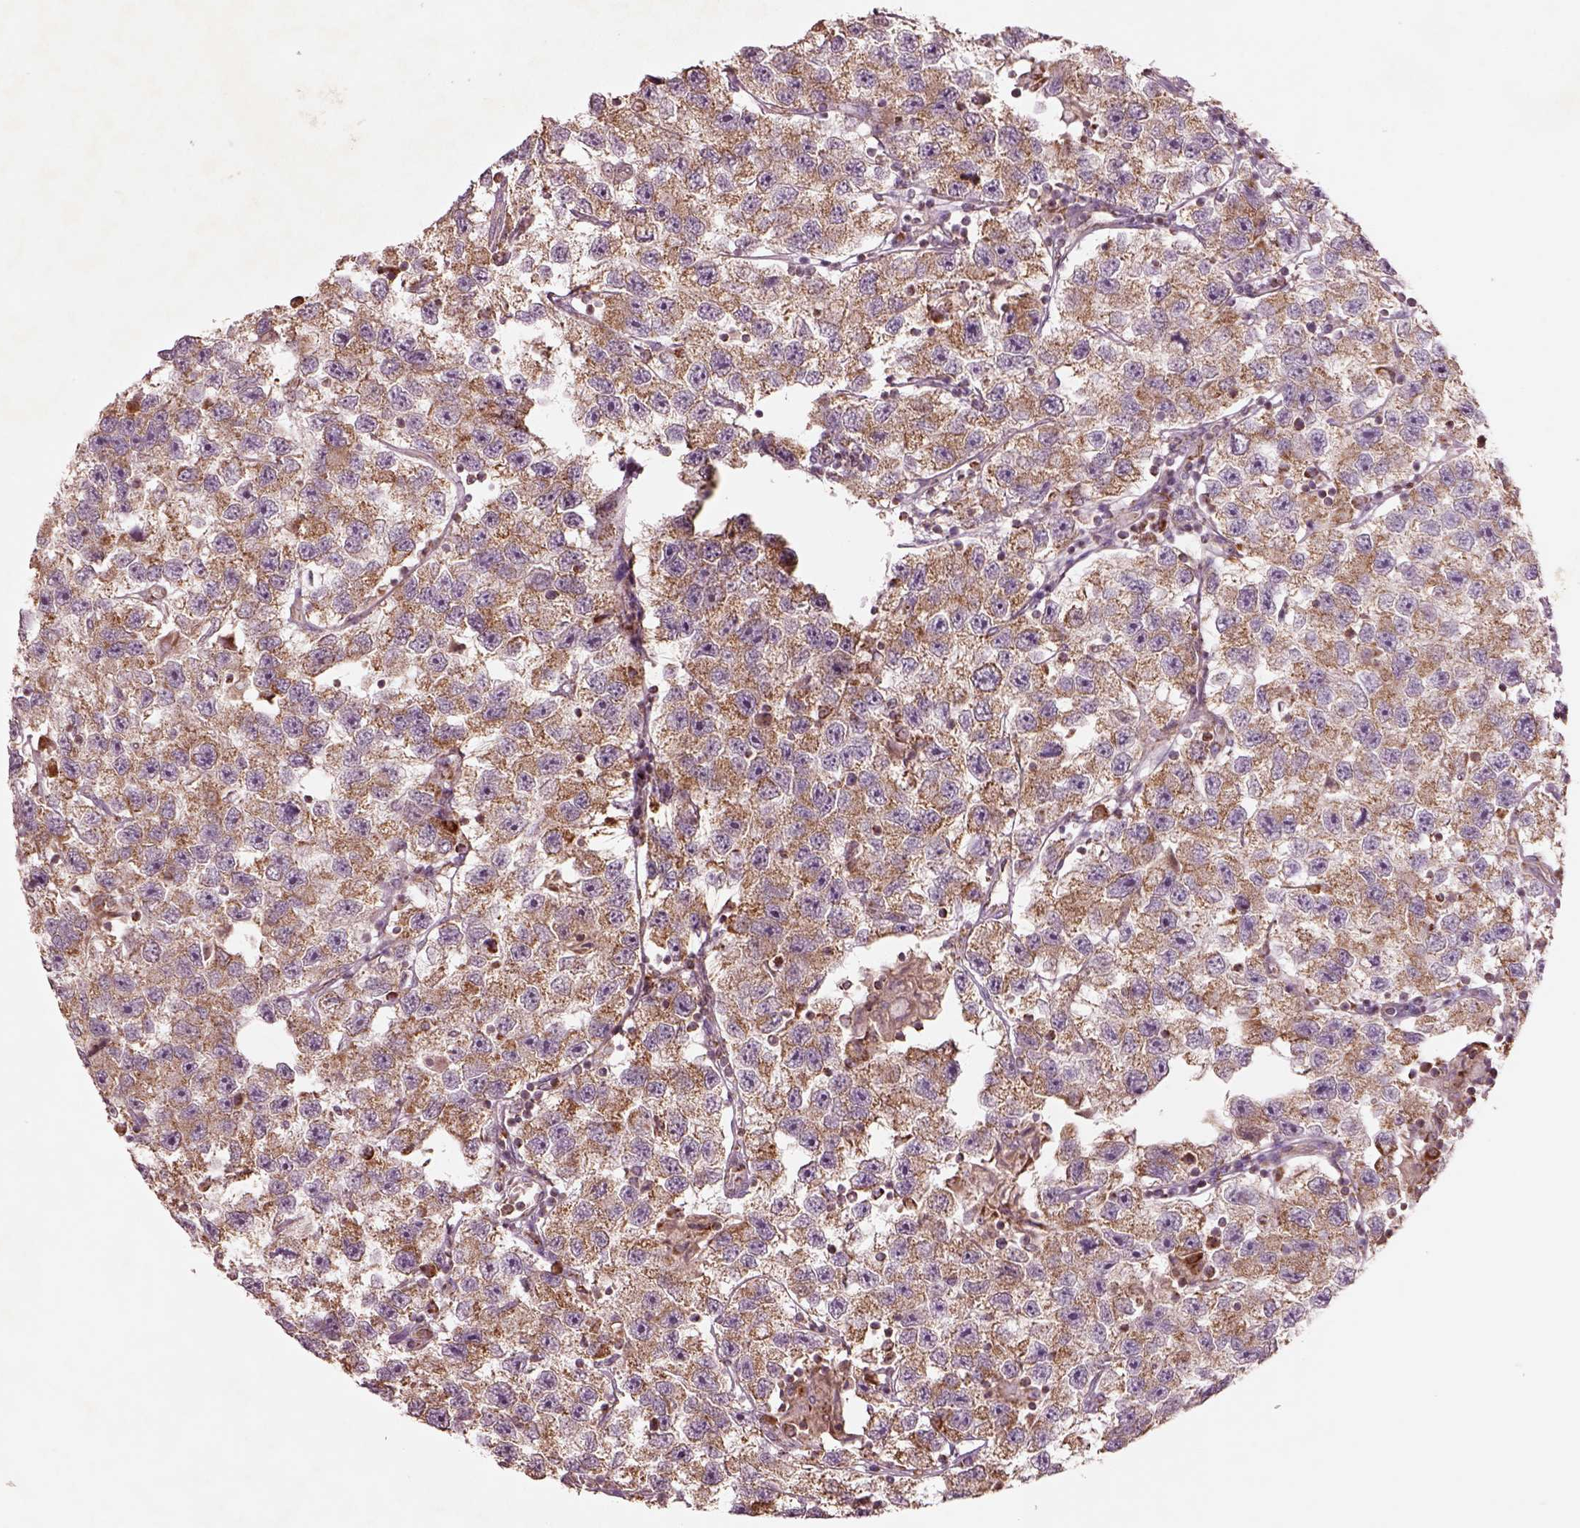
{"staining": {"intensity": "weak", "quantity": ">75%", "location": "cytoplasmic/membranous"}, "tissue": "testis cancer", "cell_type": "Tumor cells", "image_type": "cancer", "snomed": [{"axis": "morphology", "description": "Seminoma, NOS"}, {"axis": "topography", "description": "Testis"}], "caption": "DAB (3,3'-diaminobenzidine) immunohistochemical staining of human testis cancer (seminoma) demonstrates weak cytoplasmic/membranous protein positivity in about >75% of tumor cells.", "gene": "SLC25A5", "patient": {"sex": "male", "age": 26}}